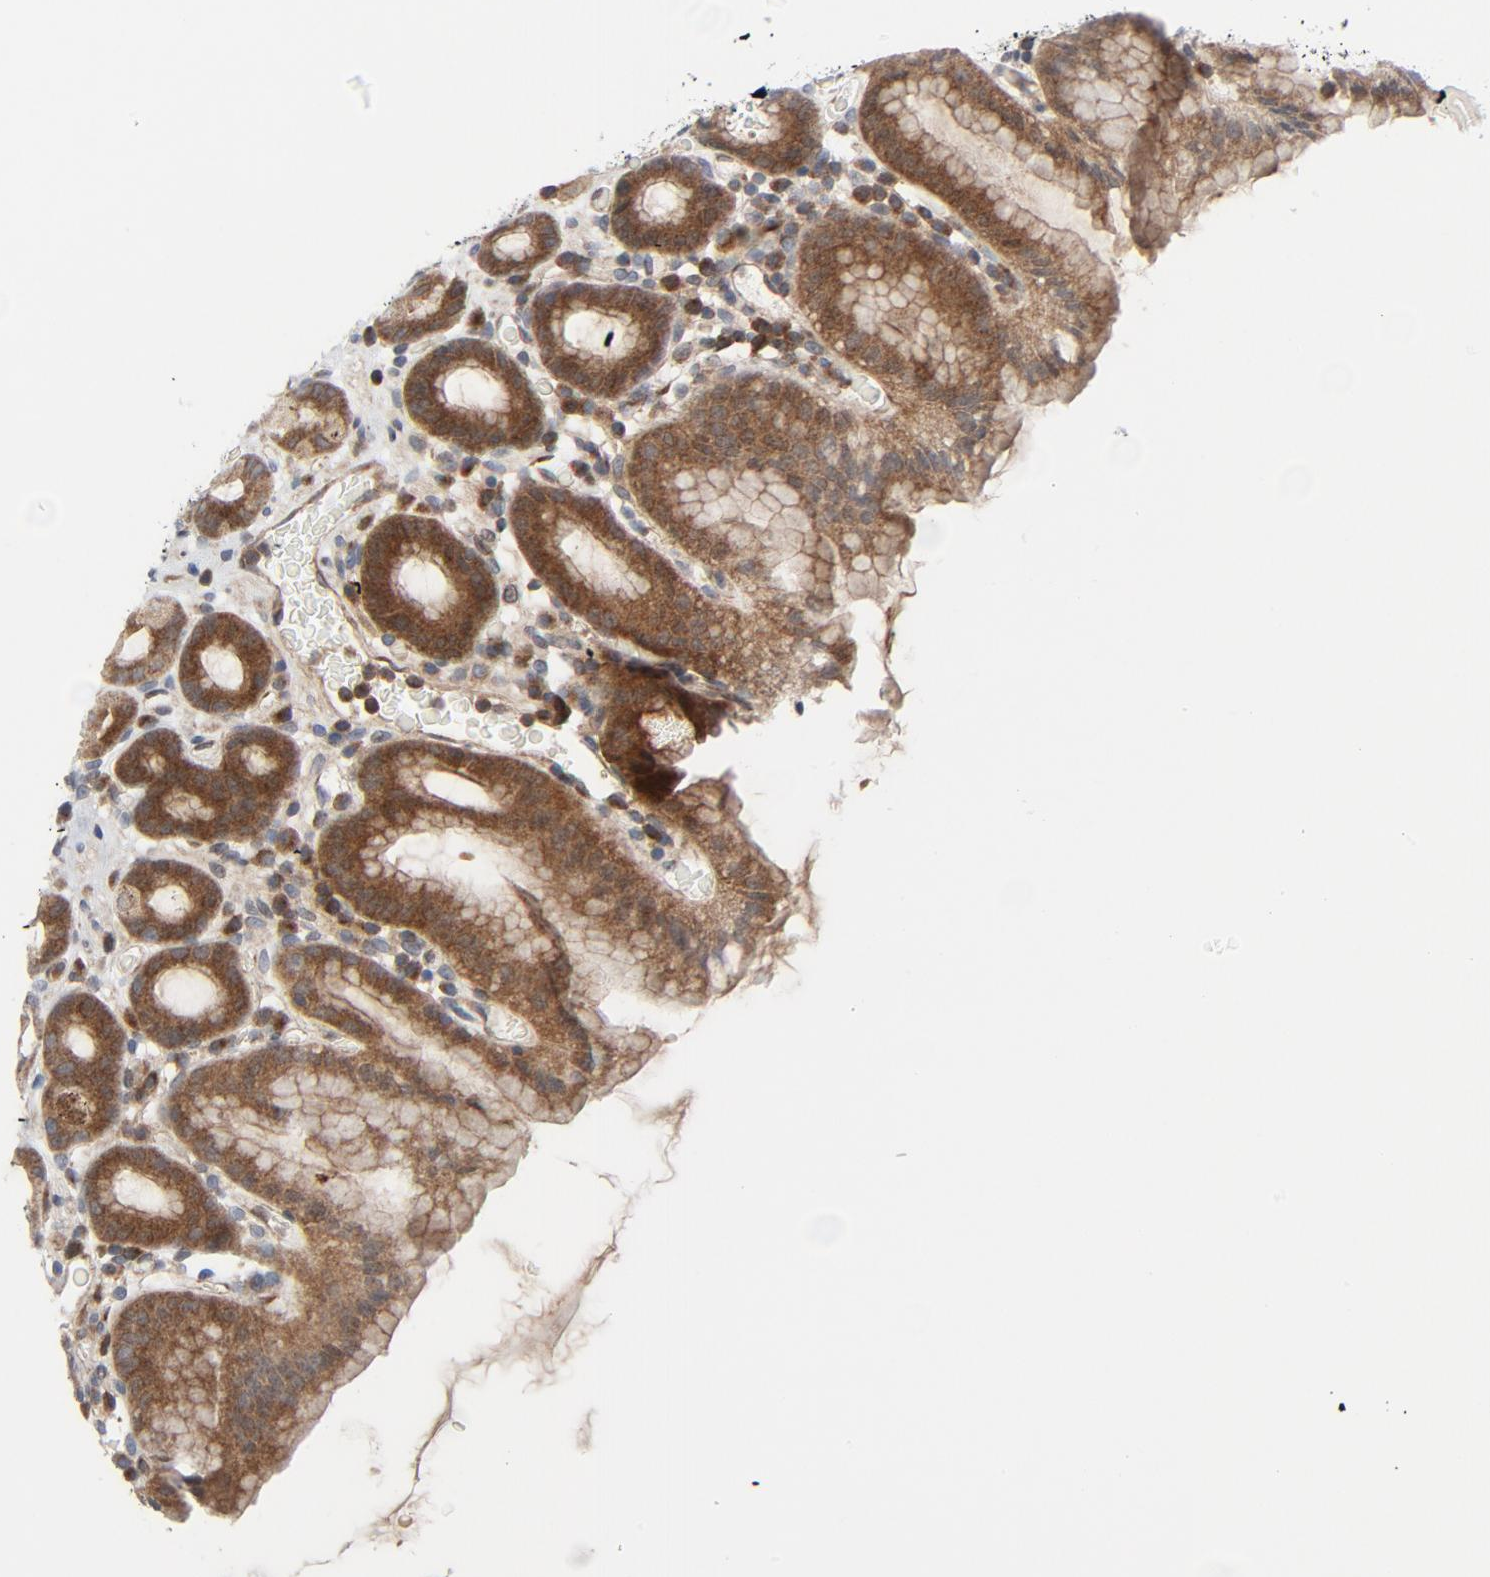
{"staining": {"intensity": "moderate", "quantity": ">75%", "location": "cytoplasmic/membranous"}, "tissue": "stomach", "cell_type": "Glandular cells", "image_type": "normal", "snomed": [{"axis": "morphology", "description": "Normal tissue, NOS"}, {"axis": "topography", "description": "Stomach, upper"}], "caption": "A brown stain shows moderate cytoplasmic/membranous expression of a protein in glandular cells of unremarkable stomach.", "gene": "TSG101", "patient": {"sex": "male", "age": 68}}